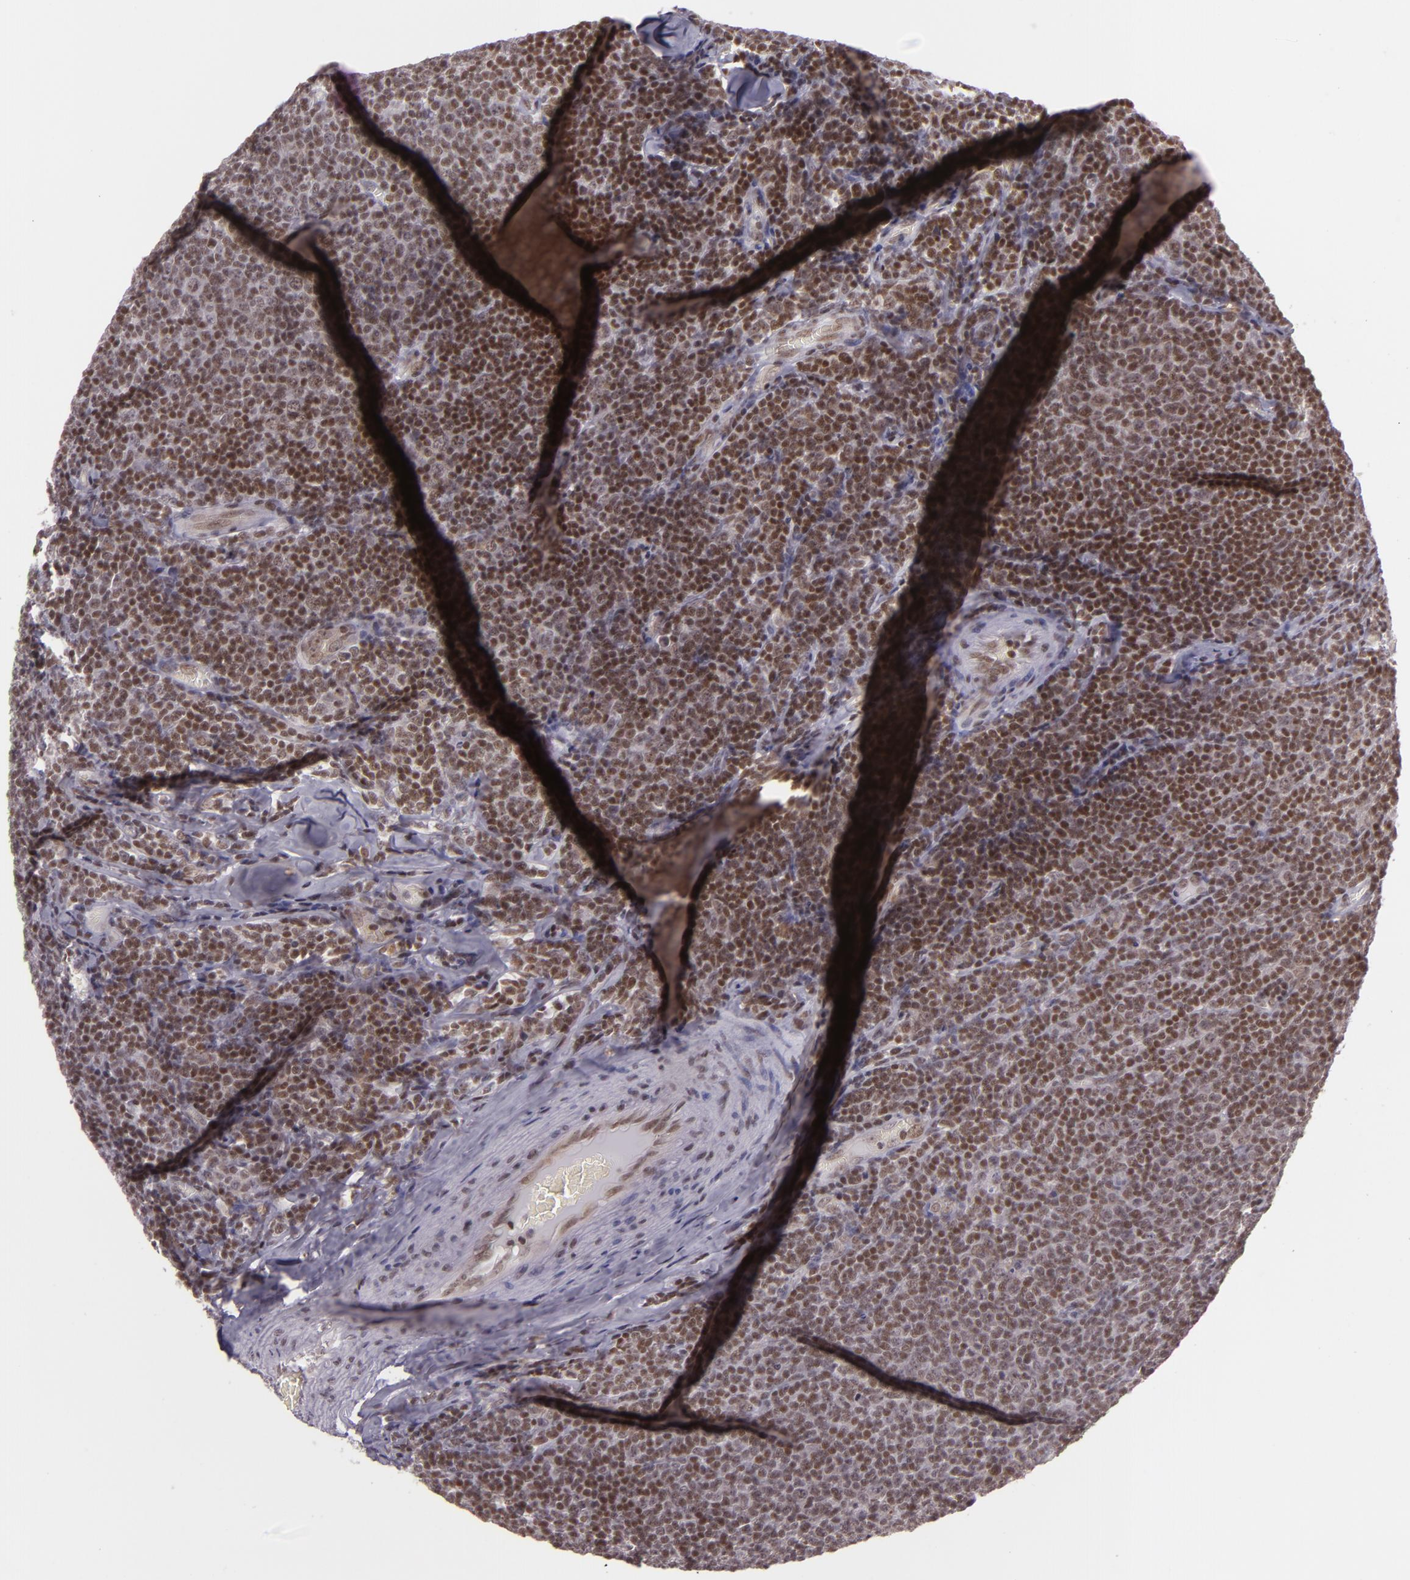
{"staining": {"intensity": "moderate", "quantity": ">75%", "location": "nuclear"}, "tissue": "lymphoma", "cell_type": "Tumor cells", "image_type": "cancer", "snomed": [{"axis": "morphology", "description": "Malignant lymphoma, non-Hodgkin's type, Low grade"}, {"axis": "topography", "description": "Lymph node"}], "caption": "This is an image of IHC staining of low-grade malignant lymphoma, non-Hodgkin's type, which shows moderate positivity in the nuclear of tumor cells.", "gene": "ZFX", "patient": {"sex": "male", "age": 74}}